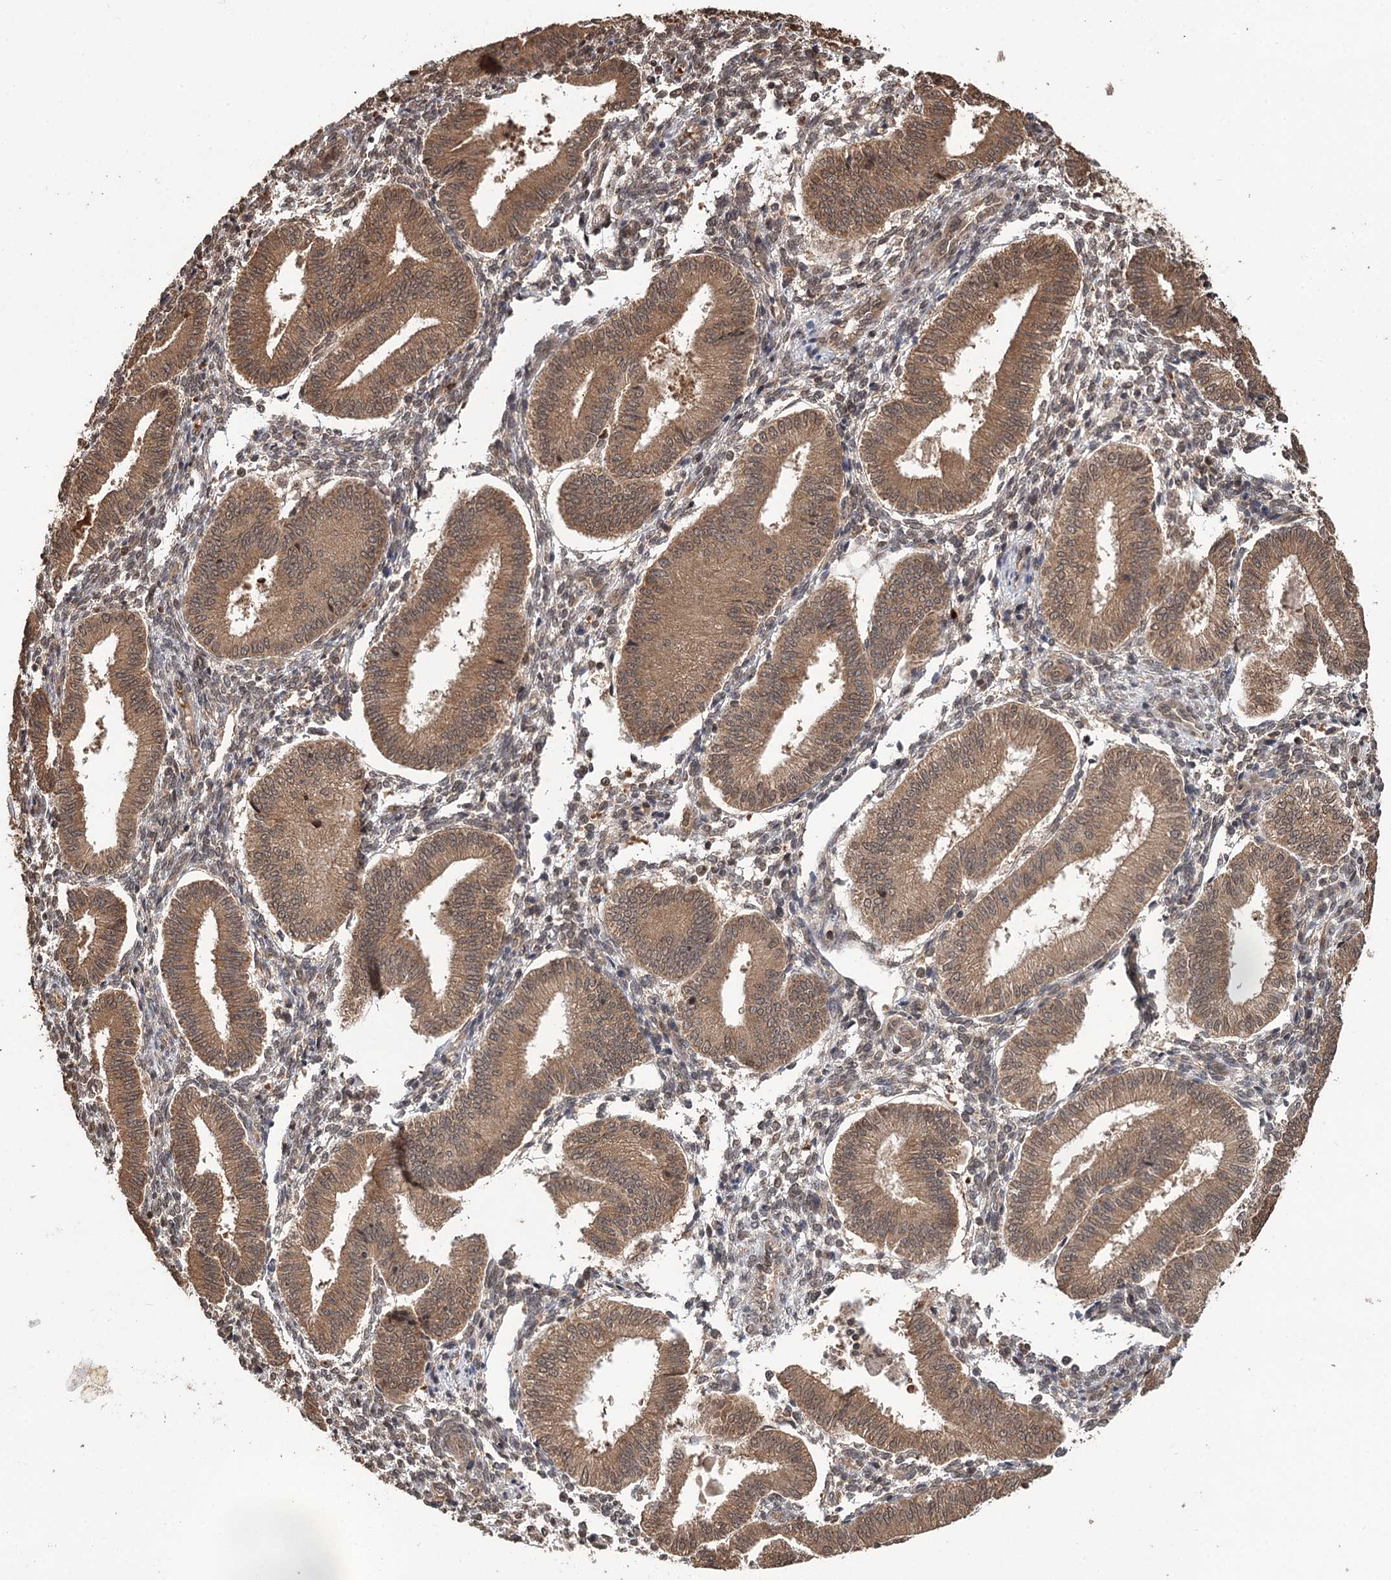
{"staining": {"intensity": "weak", "quantity": "25%-75%", "location": "cytoplasmic/membranous,nuclear"}, "tissue": "endometrium", "cell_type": "Cells in endometrial stroma", "image_type": "normal", "snomed": [{"axis": "morphology", "description": "Normal tissue, NOS"}, {"axis": "topography", "description": "Endometrium"}], "caption": "Endometrium stained with immunohistochemistry (IHC) exhibits weak cytoplasmic/membranous,nuclear staining in approximately 25%-75% of cells in endometrial stroma.", "gene": "N6AMT1", "patient": {"sex": "female", "age": 39}}